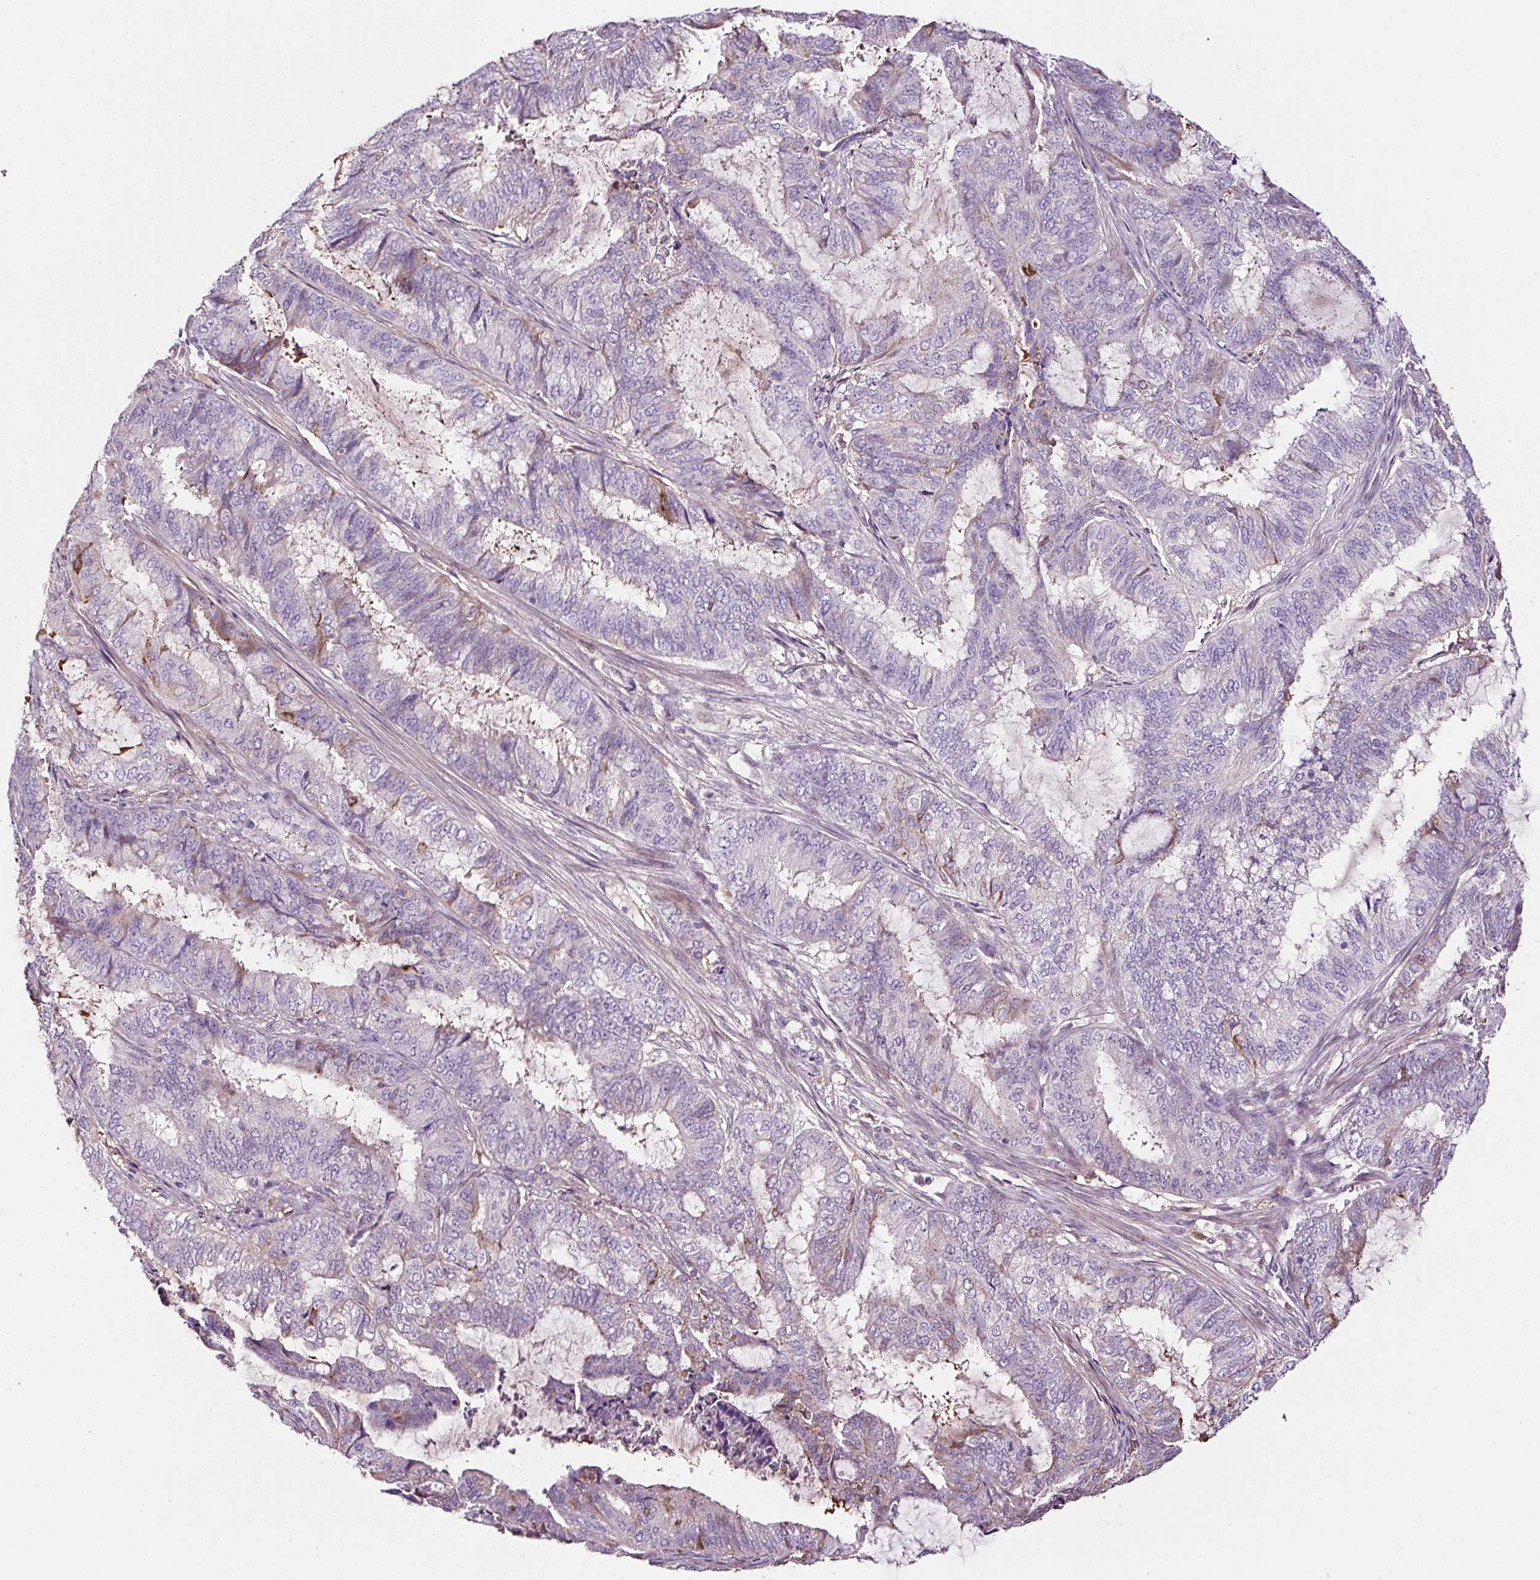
{"staining": {"intensity": "negative", "quantity": "none", "location": "none"}, "tissue": "endometrial cancer", "cell_type": "Tumor cells", "image_type": "cancer", "snomed": [{"axis": "morphology", "description": "Adenocarcinoma, NOS"}, {"axis": "topography", "description": "Endometrium"}], "caption": "This photomicrograph is of adenocarcinoma (endometrial) stained with immunohistochemistry (IHC) to label a protein in brown with the nuclei are counter-stained blue. There is no positivity in tumor cells. (Stains: DAB (3,3'-diaminobenzidine) immunohistochemistry with hematoxylin counter stain, Microscopy: brightfield microscopy at high magnification).", "gene": "LRRC24", "patient": {"sex": "female", "age": 51}}